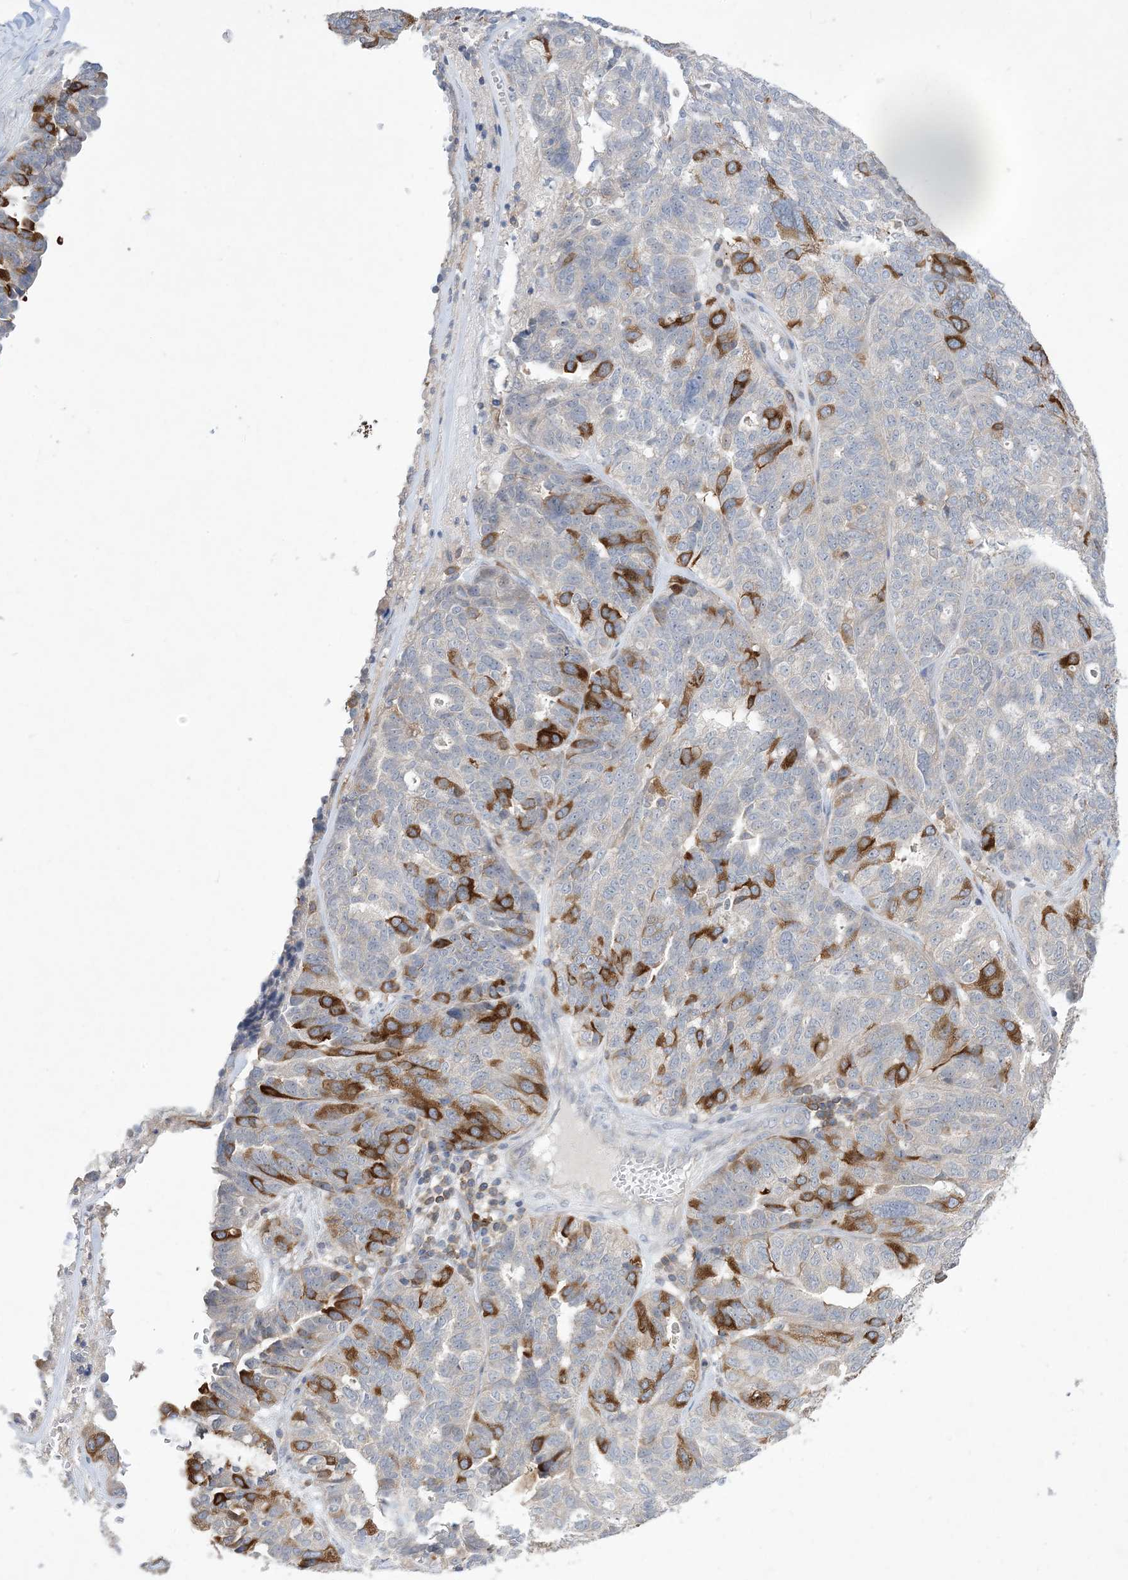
{"staining": {"intensity": "strong", "quantity": "<25%", "location": "cytoplasmic/membranous"}, "tissue": "ovarian cancer", "cell_type": "Tumor cells", "image_type": "cancer", "snomed": [{"axis": "morphology", "description": "Cystadenocarcinoma, serous, NOS"}, {"axis": "topography", "description": "Ovary"}], "caption": "IHC (DAB (3,3'-diaminobenzidine)) staining of ovarian cancer demonstrates strong cytoplasmic/membranous protein staining in about <25% of tumor cells.", "gene": "AOC1", "patient": {"sex": "female", "age": 59}}